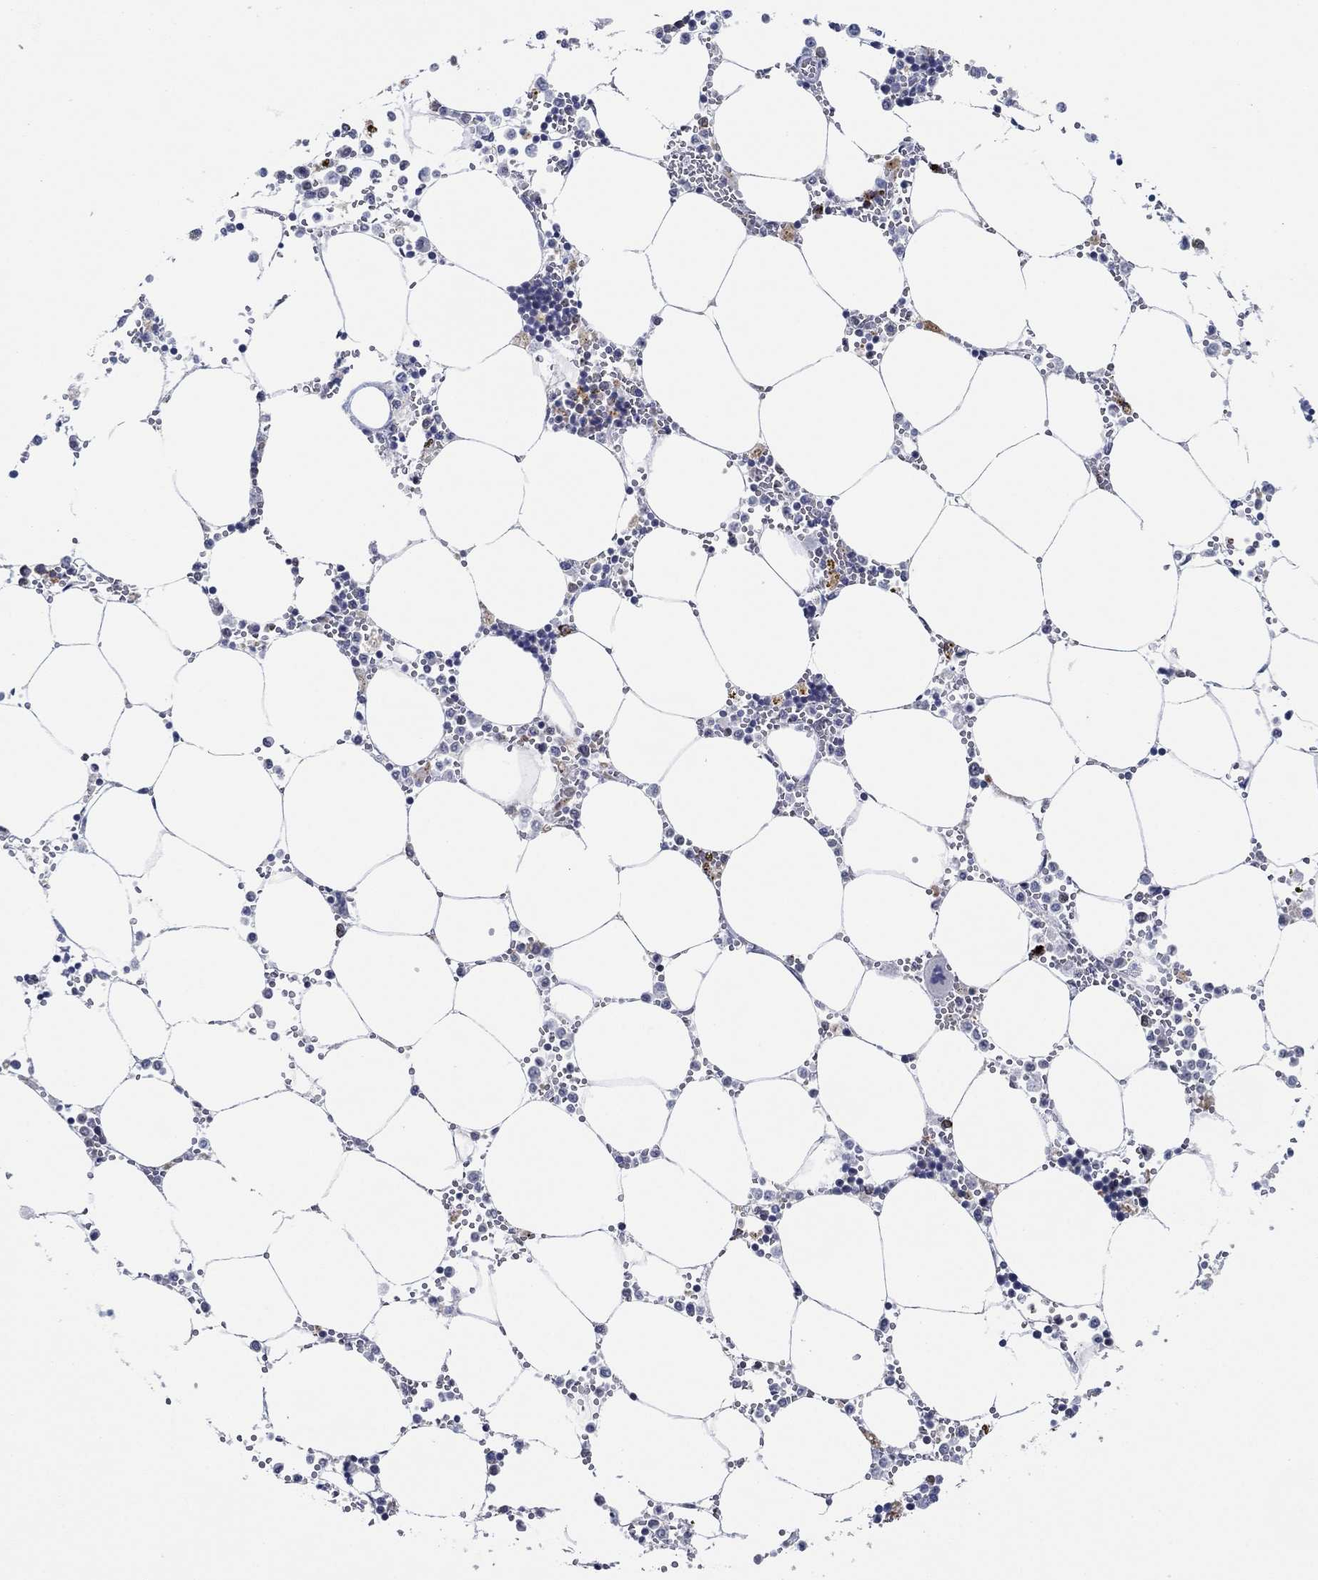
{"staining": {"intensity": "negative", "quantity": "none", "location": "none"}, "tissue": "bone marrow", "cell_type": "Hematopoietic cells", "image_type": "normal", "snomed": [{"axis": "morphology", "description": "Normal tissue, NOS"}, {"axis": "topography", "description": "Bone marrow"}], "caption": "Immunohistochemistry (IHC) of unremarkable bone marrow demonstrates no positivity in hematopoietic cells. (DAB IHC with hematoxylin counter stain).", "gene": "GATA2", "patient": {"sex": "male", "age": 54}}